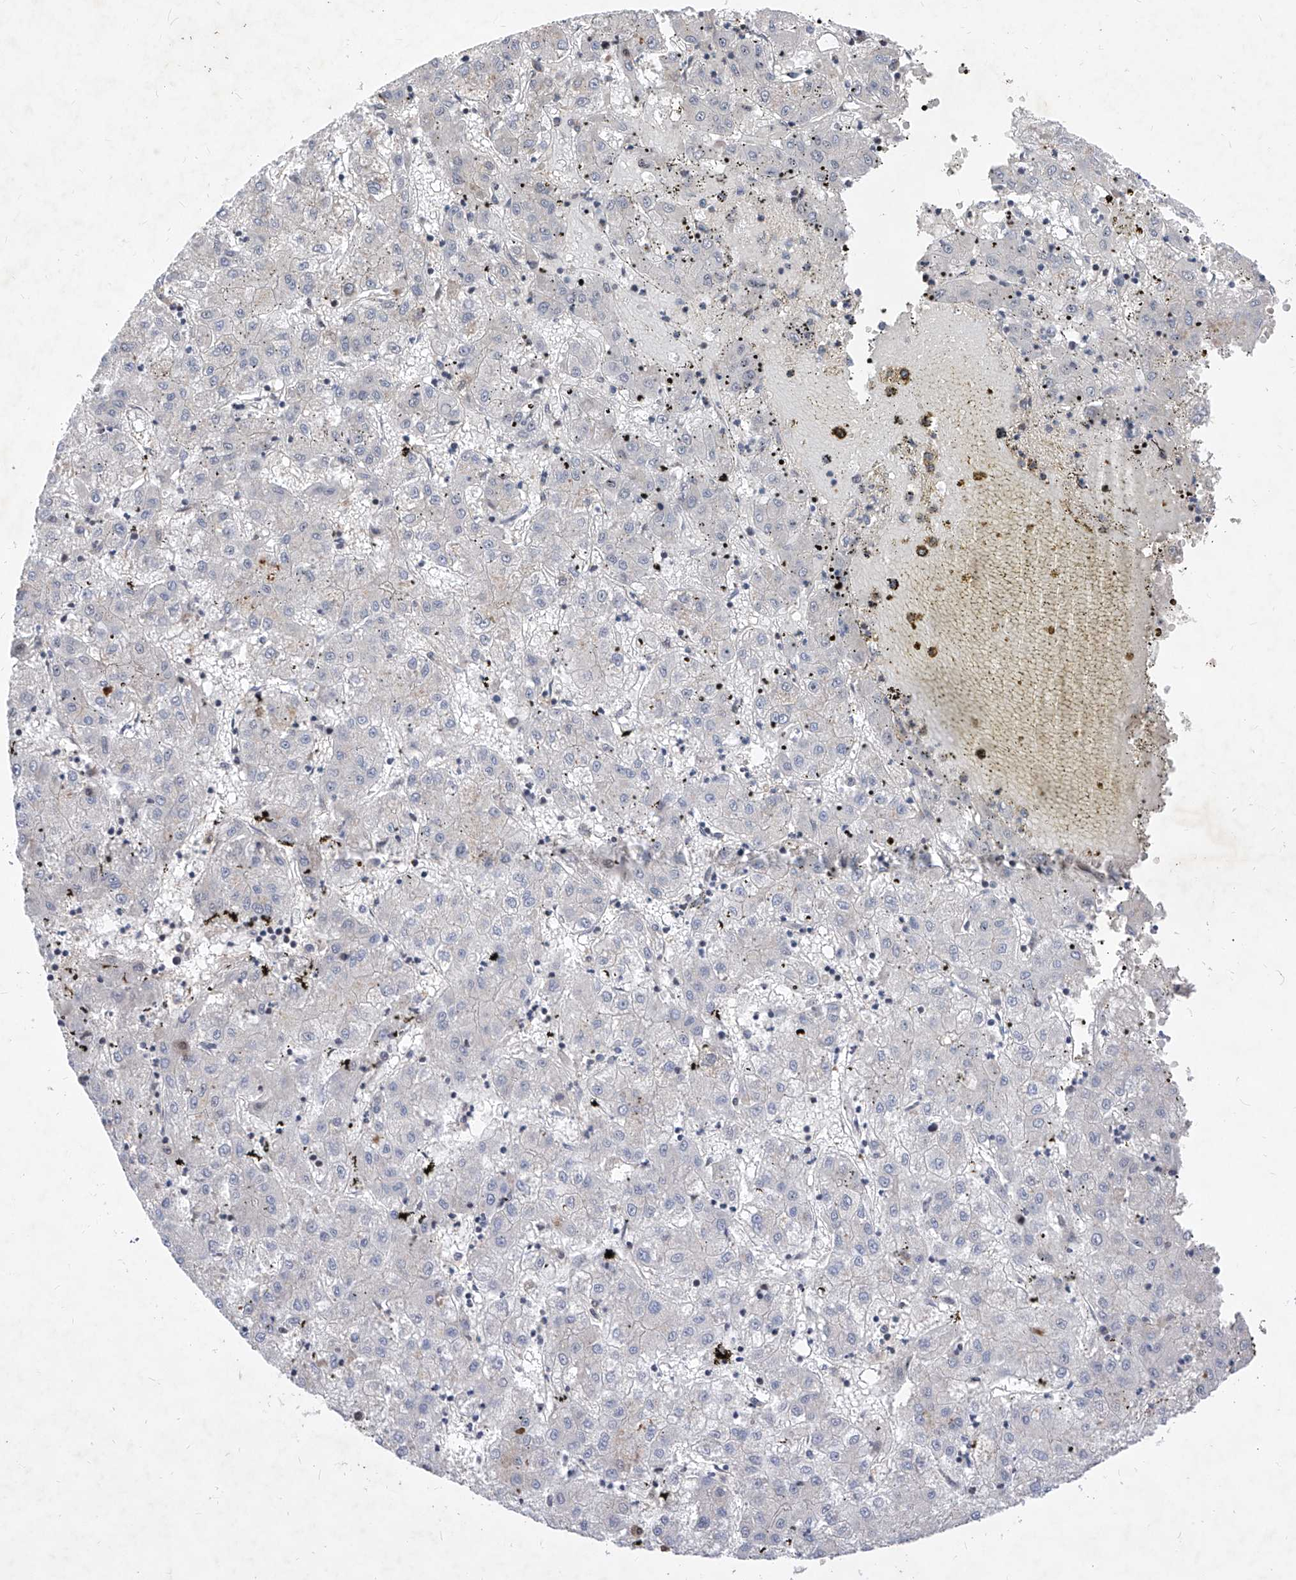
{"staining": {"intensity": "negative", "quantity": "none", "location": "none"}, "tissue": "liver cancer", "cell_type": "Tumor cells", "image_type": "cancer", "snomed": [{"axis": "morphology", "description": "Carcinoma, Hepatocellular, NOS"}, {"axis": "topography", "description": "Liver"}], "caption": "The micrograph exhibits no significant positivity in tumor cells of liver hepatocellular carcinoma. Brightfield microscopy of immunohistochemistry (IHC) stained with DAB (brown) and hematoxylin (blue), captured at high magnification.", "gene": "LGR4", "patient": {"sex": "male", "age": 72}}